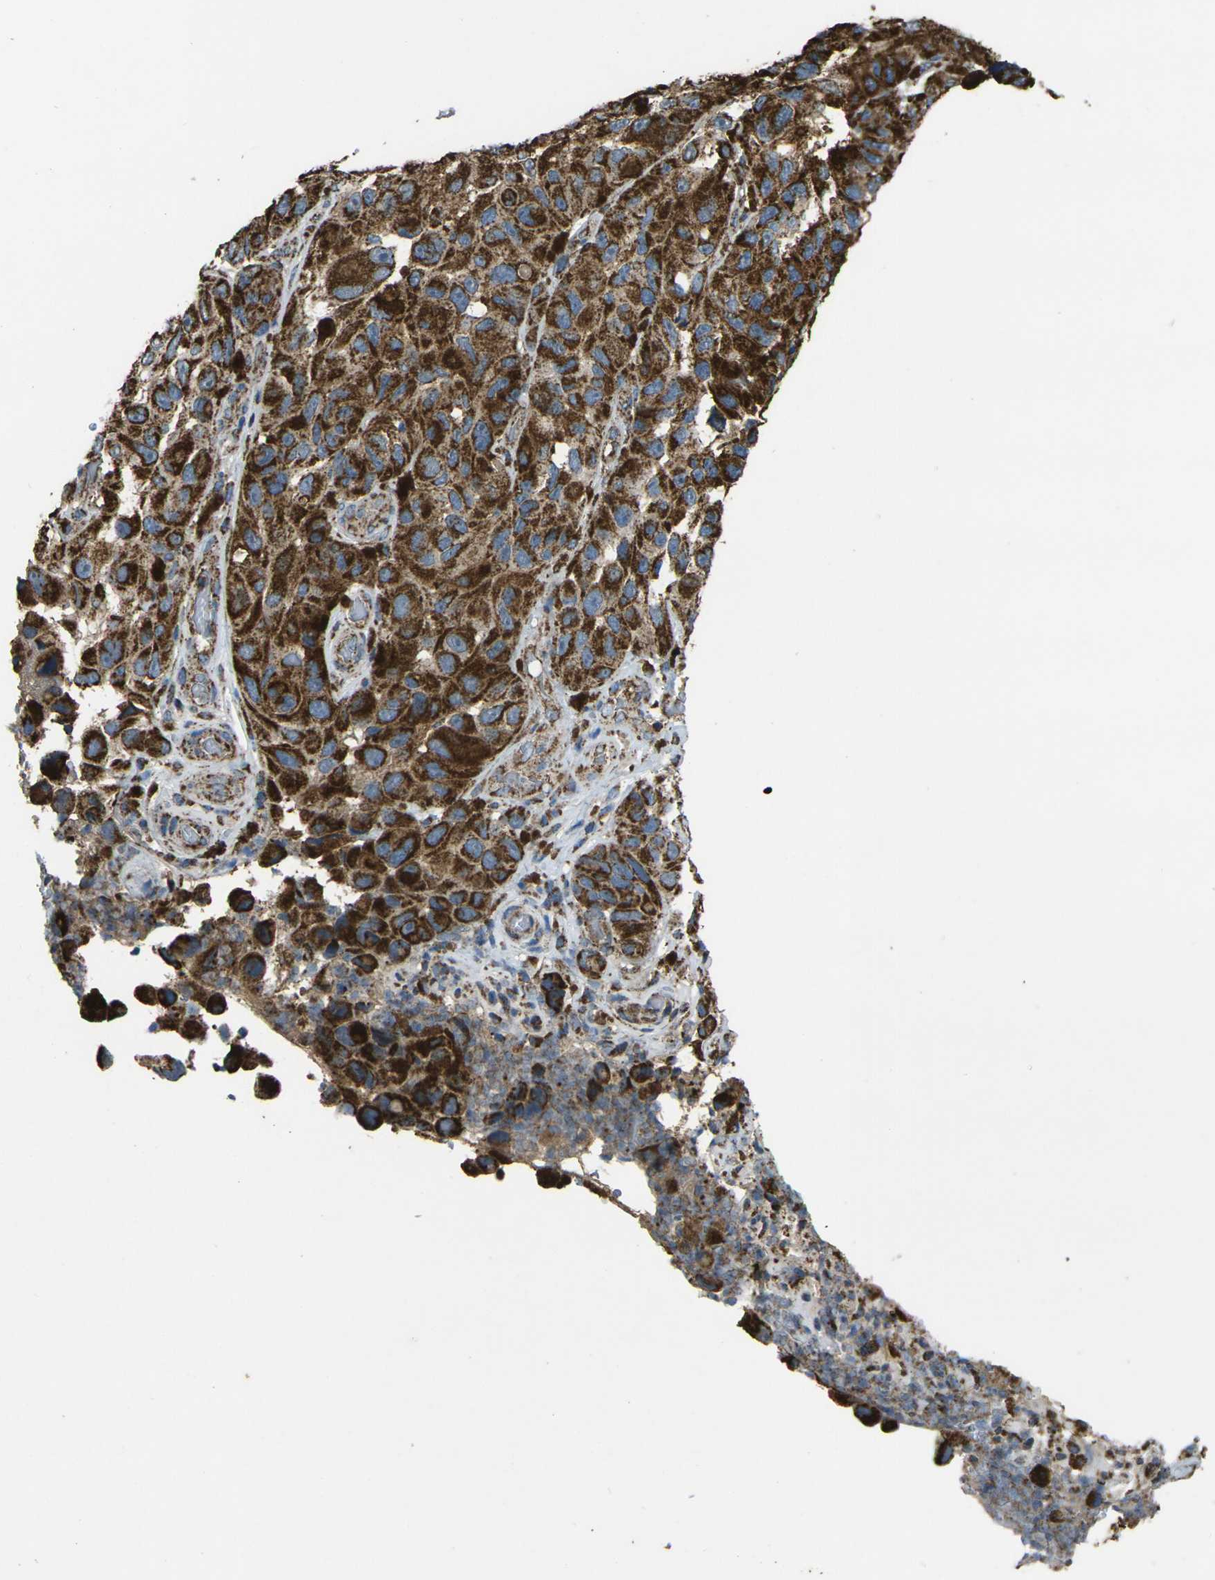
{"staining": {"intensity": "strong", "quantity": ">75%", "location": "cytoplasmic/membranous"}, "tissue": "melanoma", "cell_type": "Tumor cells", "image_type": "cancer", "snomed": [{"axis": "morphology", "description": "Malignant melanoma, NOS"}, {"axis": "topography", "description": "Skin"}], "caption": "Immunohistochemistry (IHC) (DAB) staining of human melanoma displays strong cytoplasmic/membranous protein positivity in approximately >75% of tumor cells.", "gene": "KLHL5", "patient": {"sex": "female", "age": 73}}